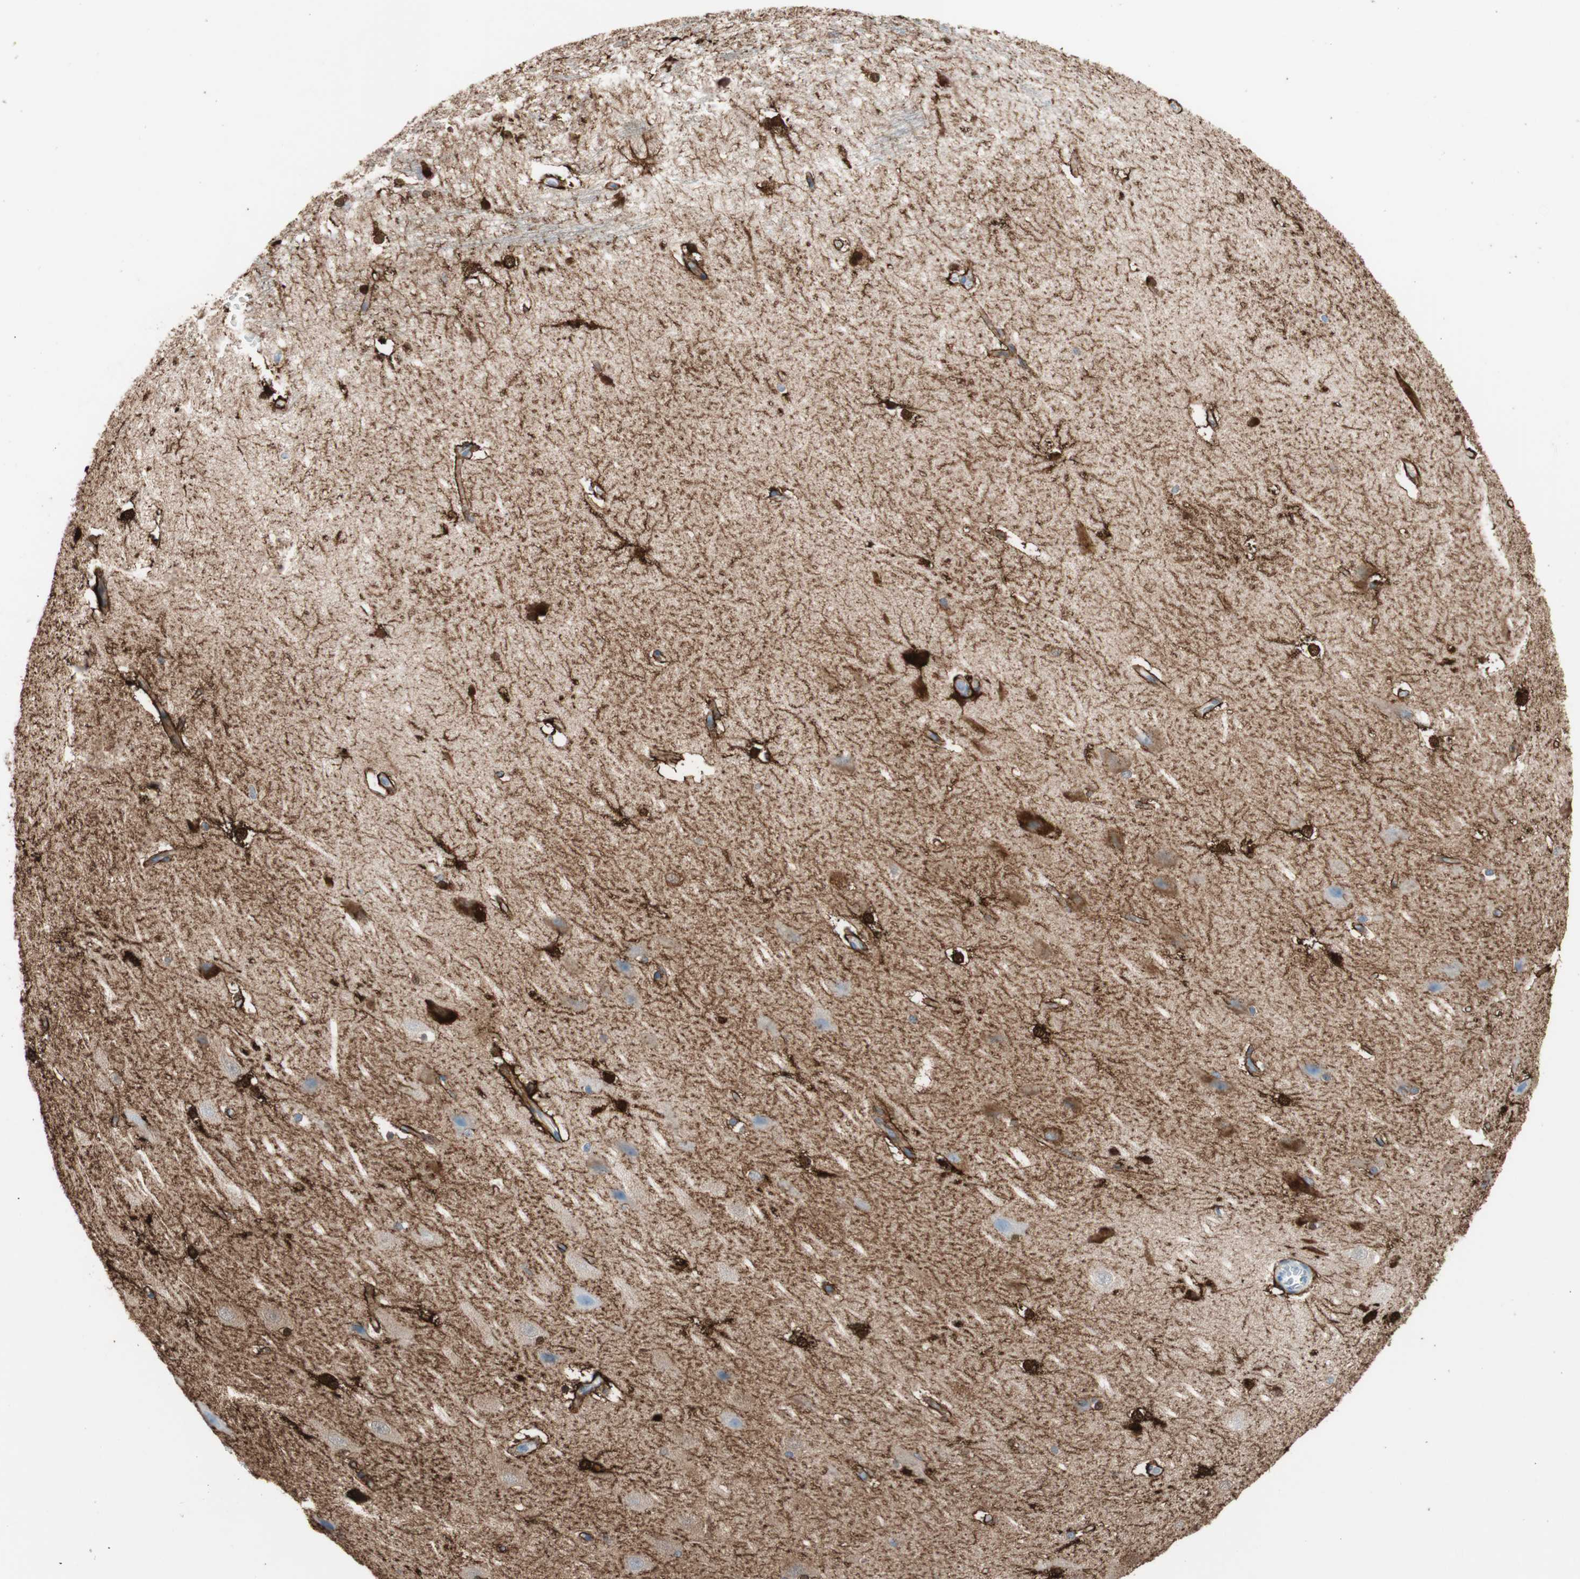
{"staining": {"intensity": "strong", "quantity": "25%-75%", "location": "cytoplasmic/membranous,nuclear"}, "tissue": "hippocampus", "cell_type": "Glial cells", "image_type": "normal", "snomed": [{"axis": "morphology", "description": "Normal tissue, NOS"}, {"axis": "topography", "description": "Hippocampus"}], "caption": "IHC staining of benign hippocampus, which demonstrates high levels of strong cytoplasmic/membranous,nuclear positivity in approximately 25%-75% of glial cells indicating strong cytoplasmic/membranous,nuclear protein staining. The staining was performed using DAB (brown) for protein detection and nuclei were counterstained in hematoxylin (blue).", "gene": "GLUL", "patient": {"sex": "female", "age": 19}}